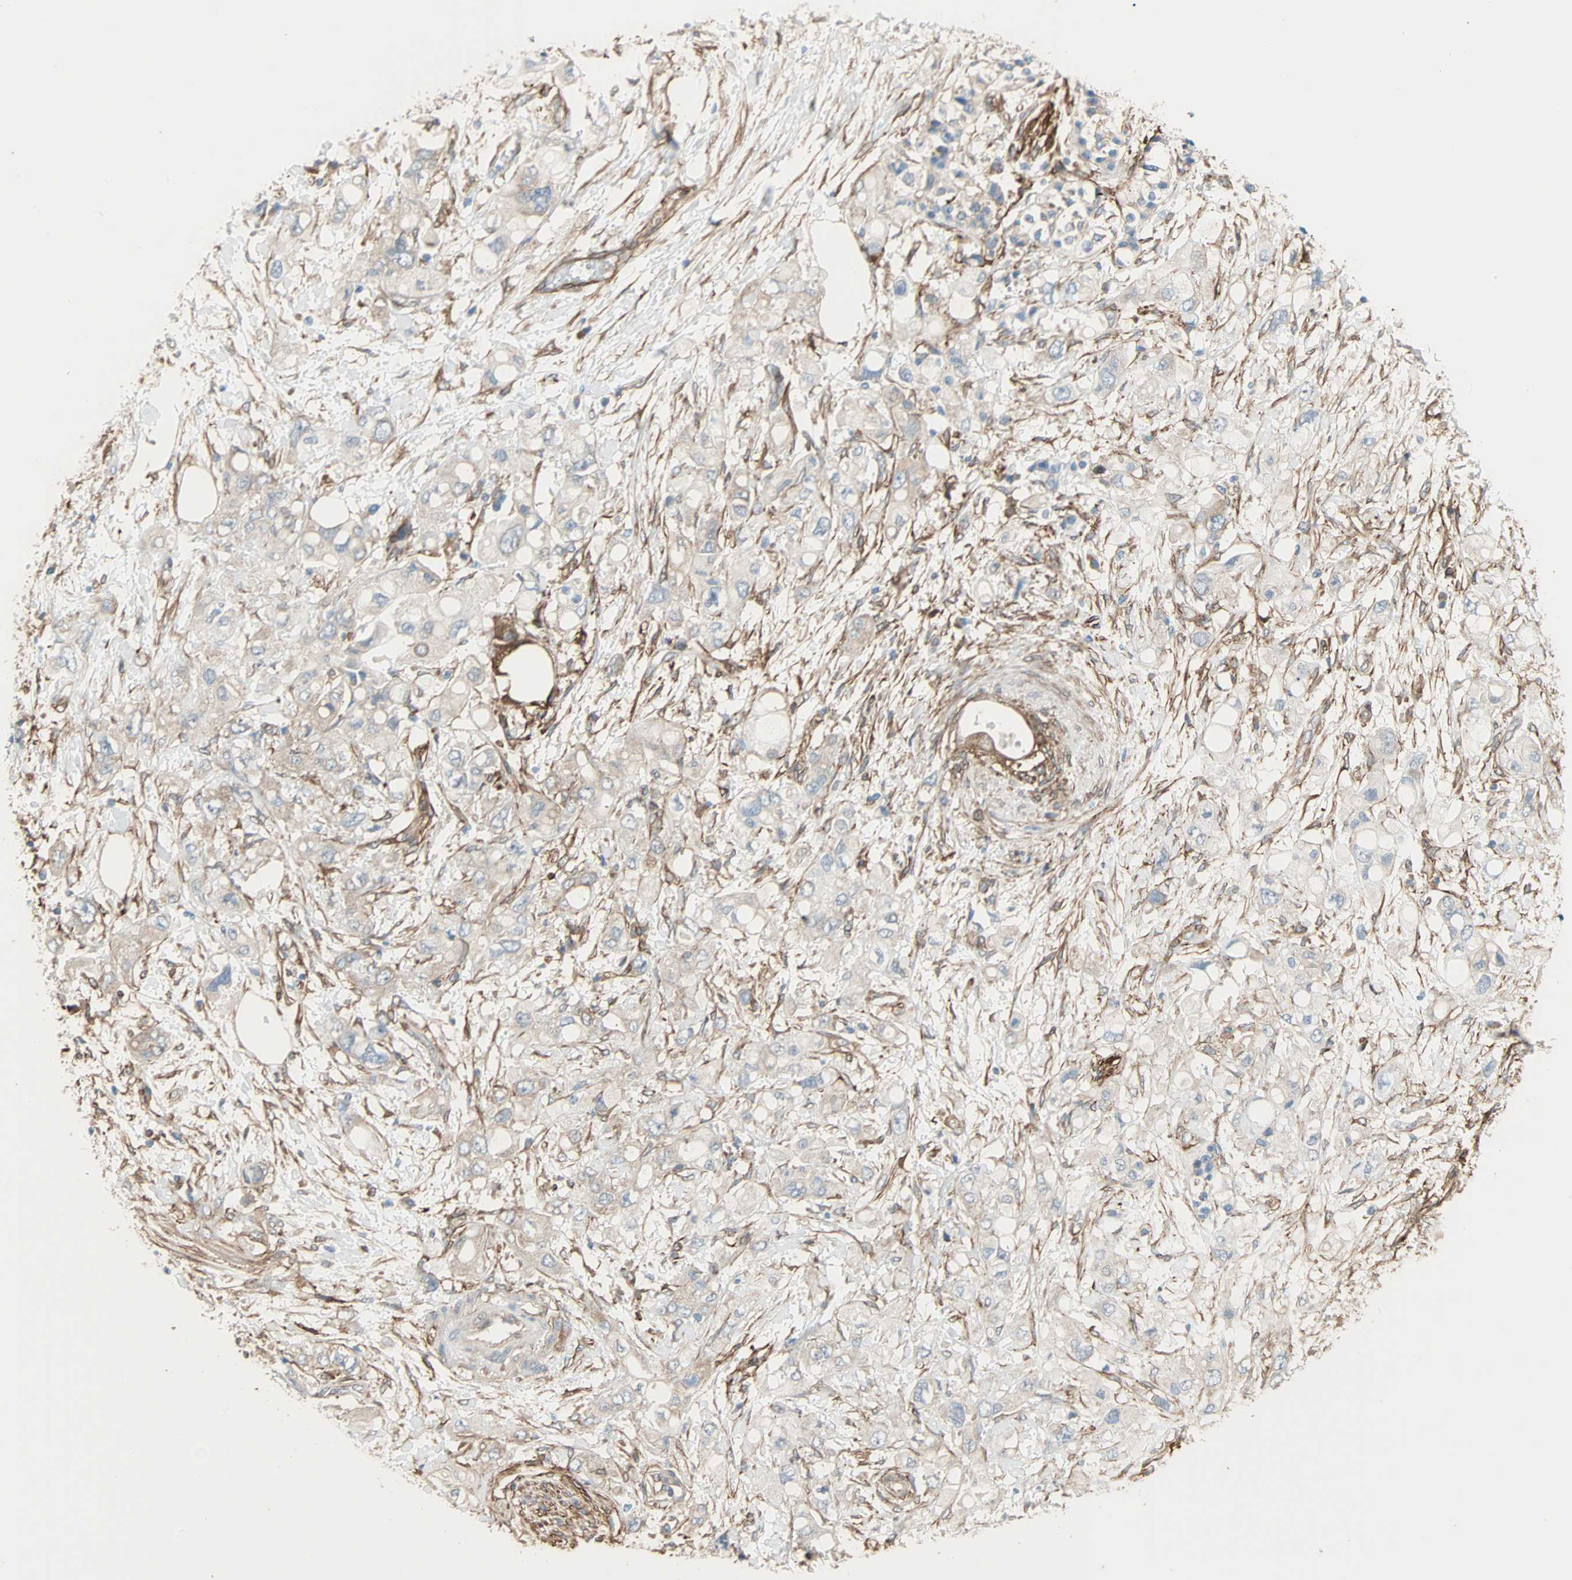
{"staining": {"intensity": "weak", "quantity": "25%-75%", "location": "cytoplasmic/membranous"}, "tissue": "pancreatic cancer", "cell_type": "Tumor cells", "image_type": "cancer", "snomed": [{"axis": "morphology", "description": "Adenocarcinoma, NOS"}, {"axis": "topography", "description": "Pancreas"}], "caption": "The histopathology image exhibits a brown stain indicating the presence of a protein in the cytoplasmic/membranous of tumor cells in pancreatic cancer. The staining was performed using DAB to visualize the protein expression in brown, while the nuclei were stained in blue with hematoxylin (Magnification: 20x).", "gene": "EPB41L2", "patient": {"sex": "female", "age": 56}}